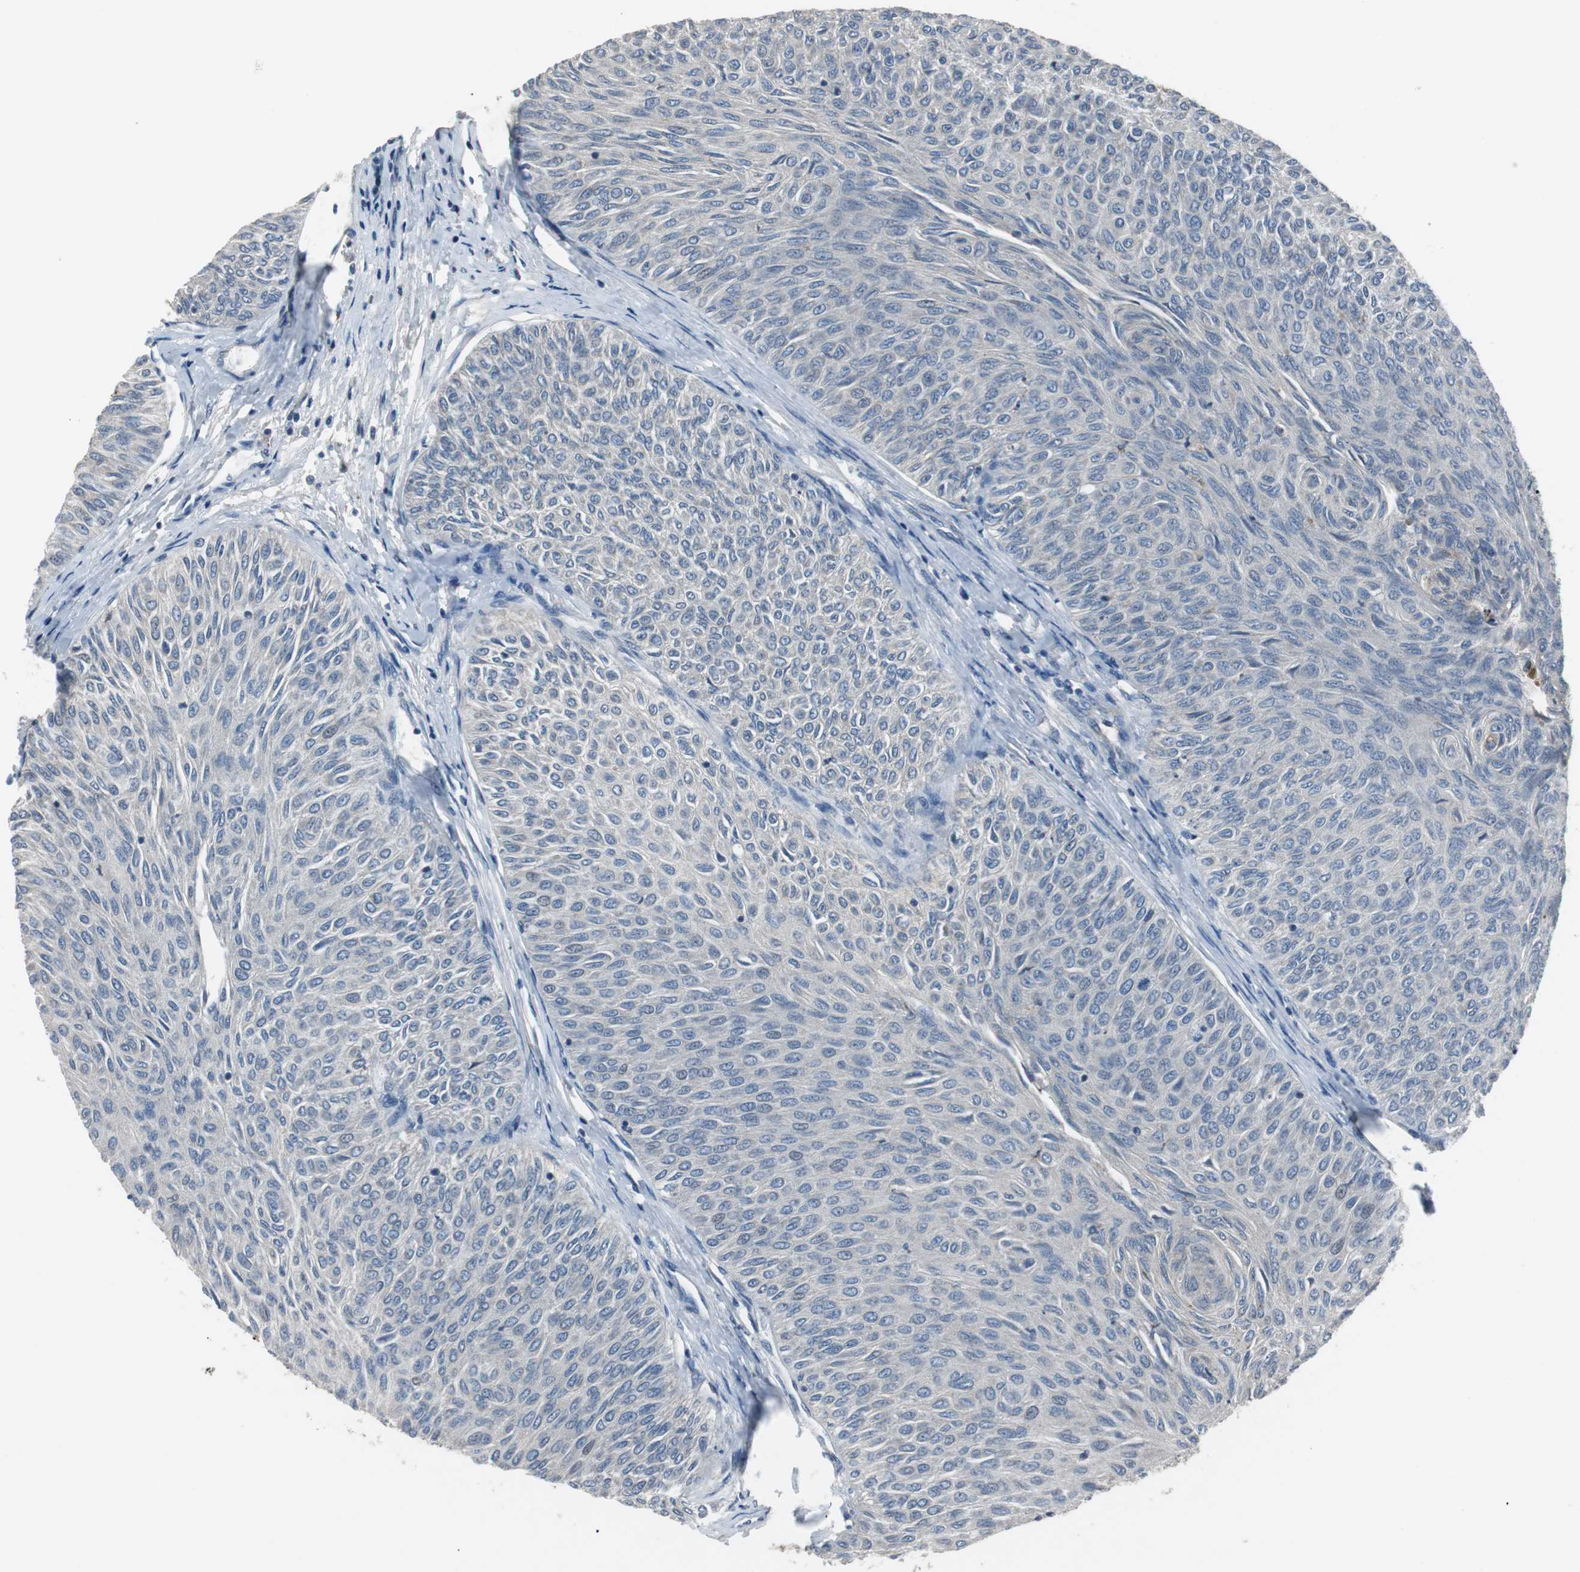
{"staining": {"intensity": "weak", "quantity": "<25%", "location": "cytoplasmic/membranous"}, "tissue": "urothelial cancer", "cell_type": "Tumor cells", "image_type": "cancer", "snomed": [{"axis": "morphology", "description": "Urothelial carcinoma, Low grade"}, {"axis": "topography", "description": "Urinary bladder"}], "caption": "Immunohistochemistry (IHC) image of urothelial cancer stained for a protein (brown), which demonstrates no positivity in tumor cells.", "gene": "PCYT1B", "patient": {"sex": "male", "age": 78}}